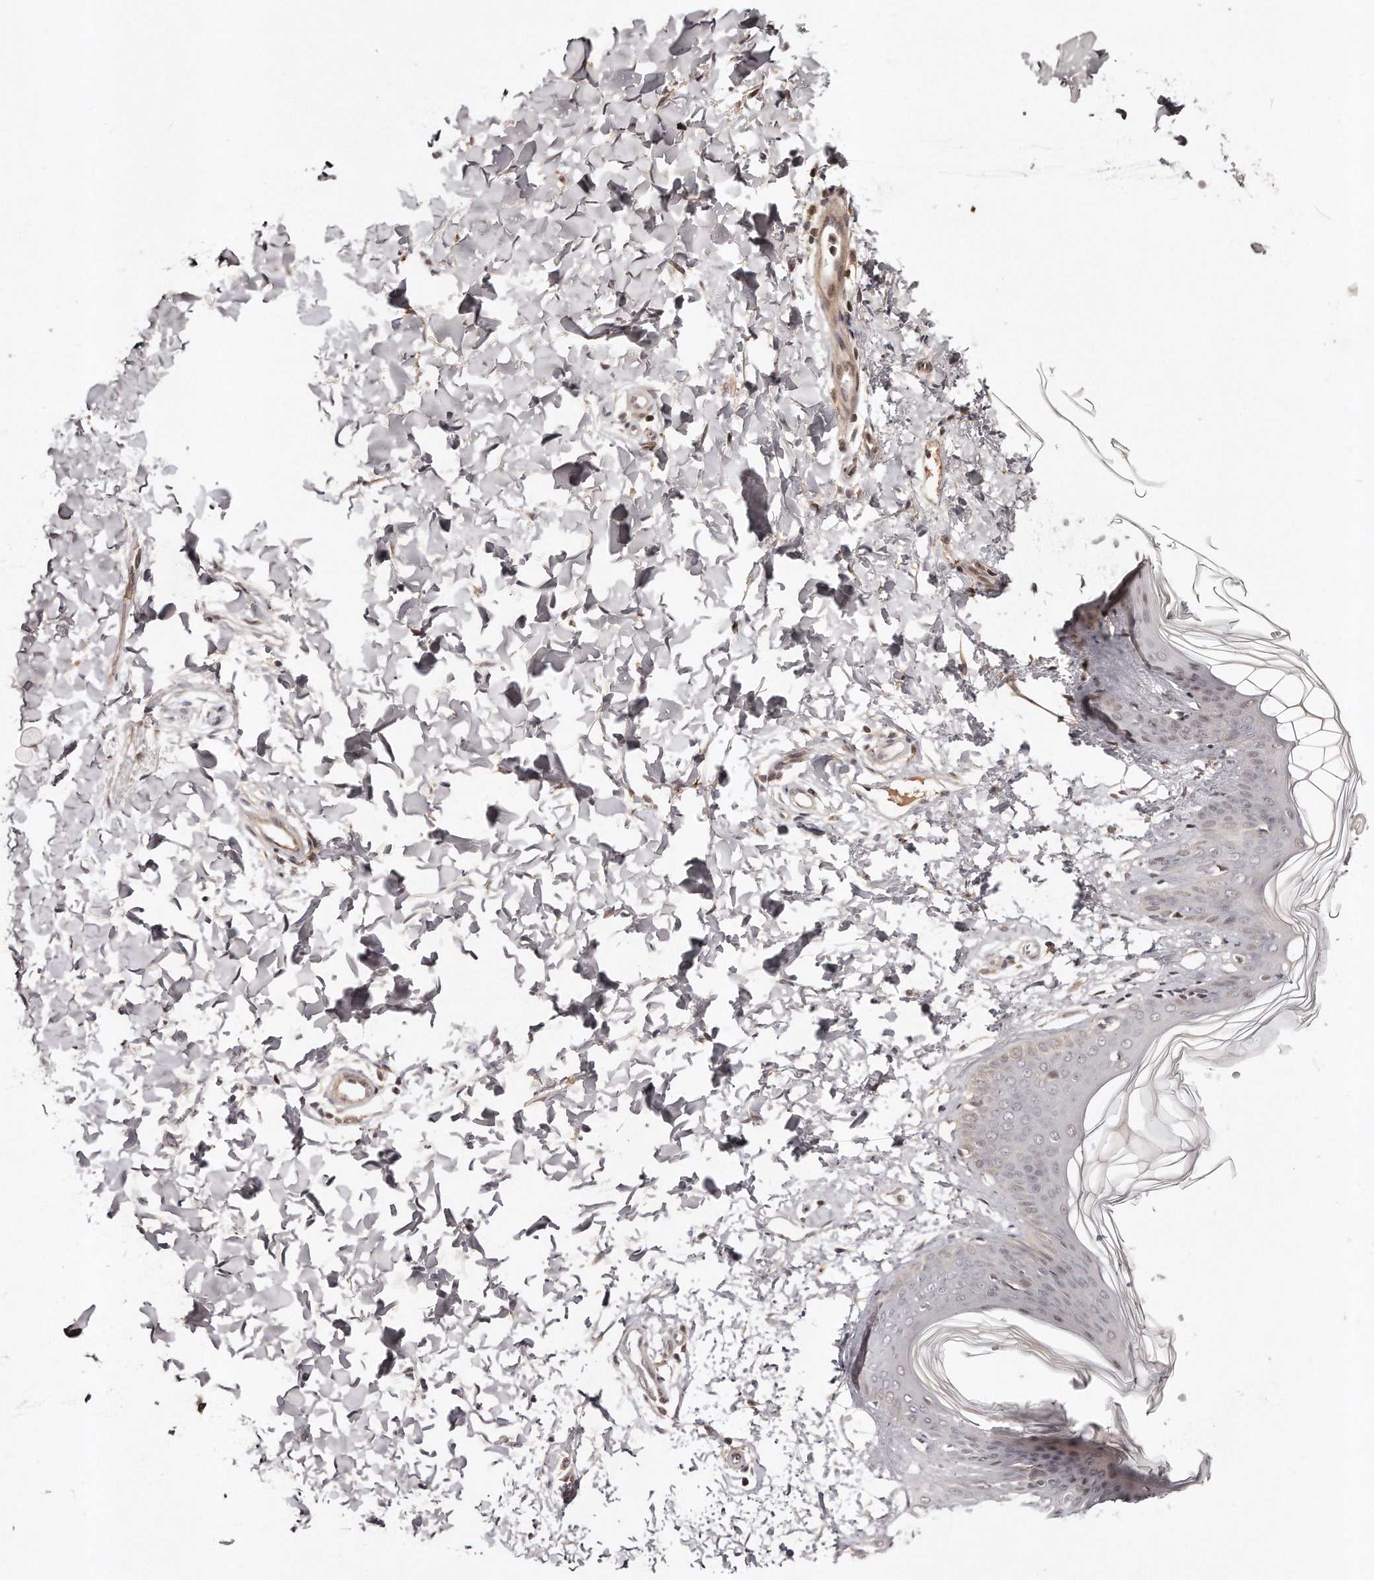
{"staining": {"intensity": "negative", "quantity": "none", "location": "none"}, "tissue": "skin", "cell_type": "Fibroblasts", "image_type": "normal", "snomed": [{"axis": "morphology", "description": "Normal tissue, NOS"}, {"axis": "topography", "description": "Skin"}], "caption": "Immunohistochemistry of unremarkable skin exhibits no positivity in fibroblasts. (Immunohistochemistry (ihc), brightfield microscopy, high magnification).", "gene": "SOX4", "patient": {"sex": "female", "age": 17}}